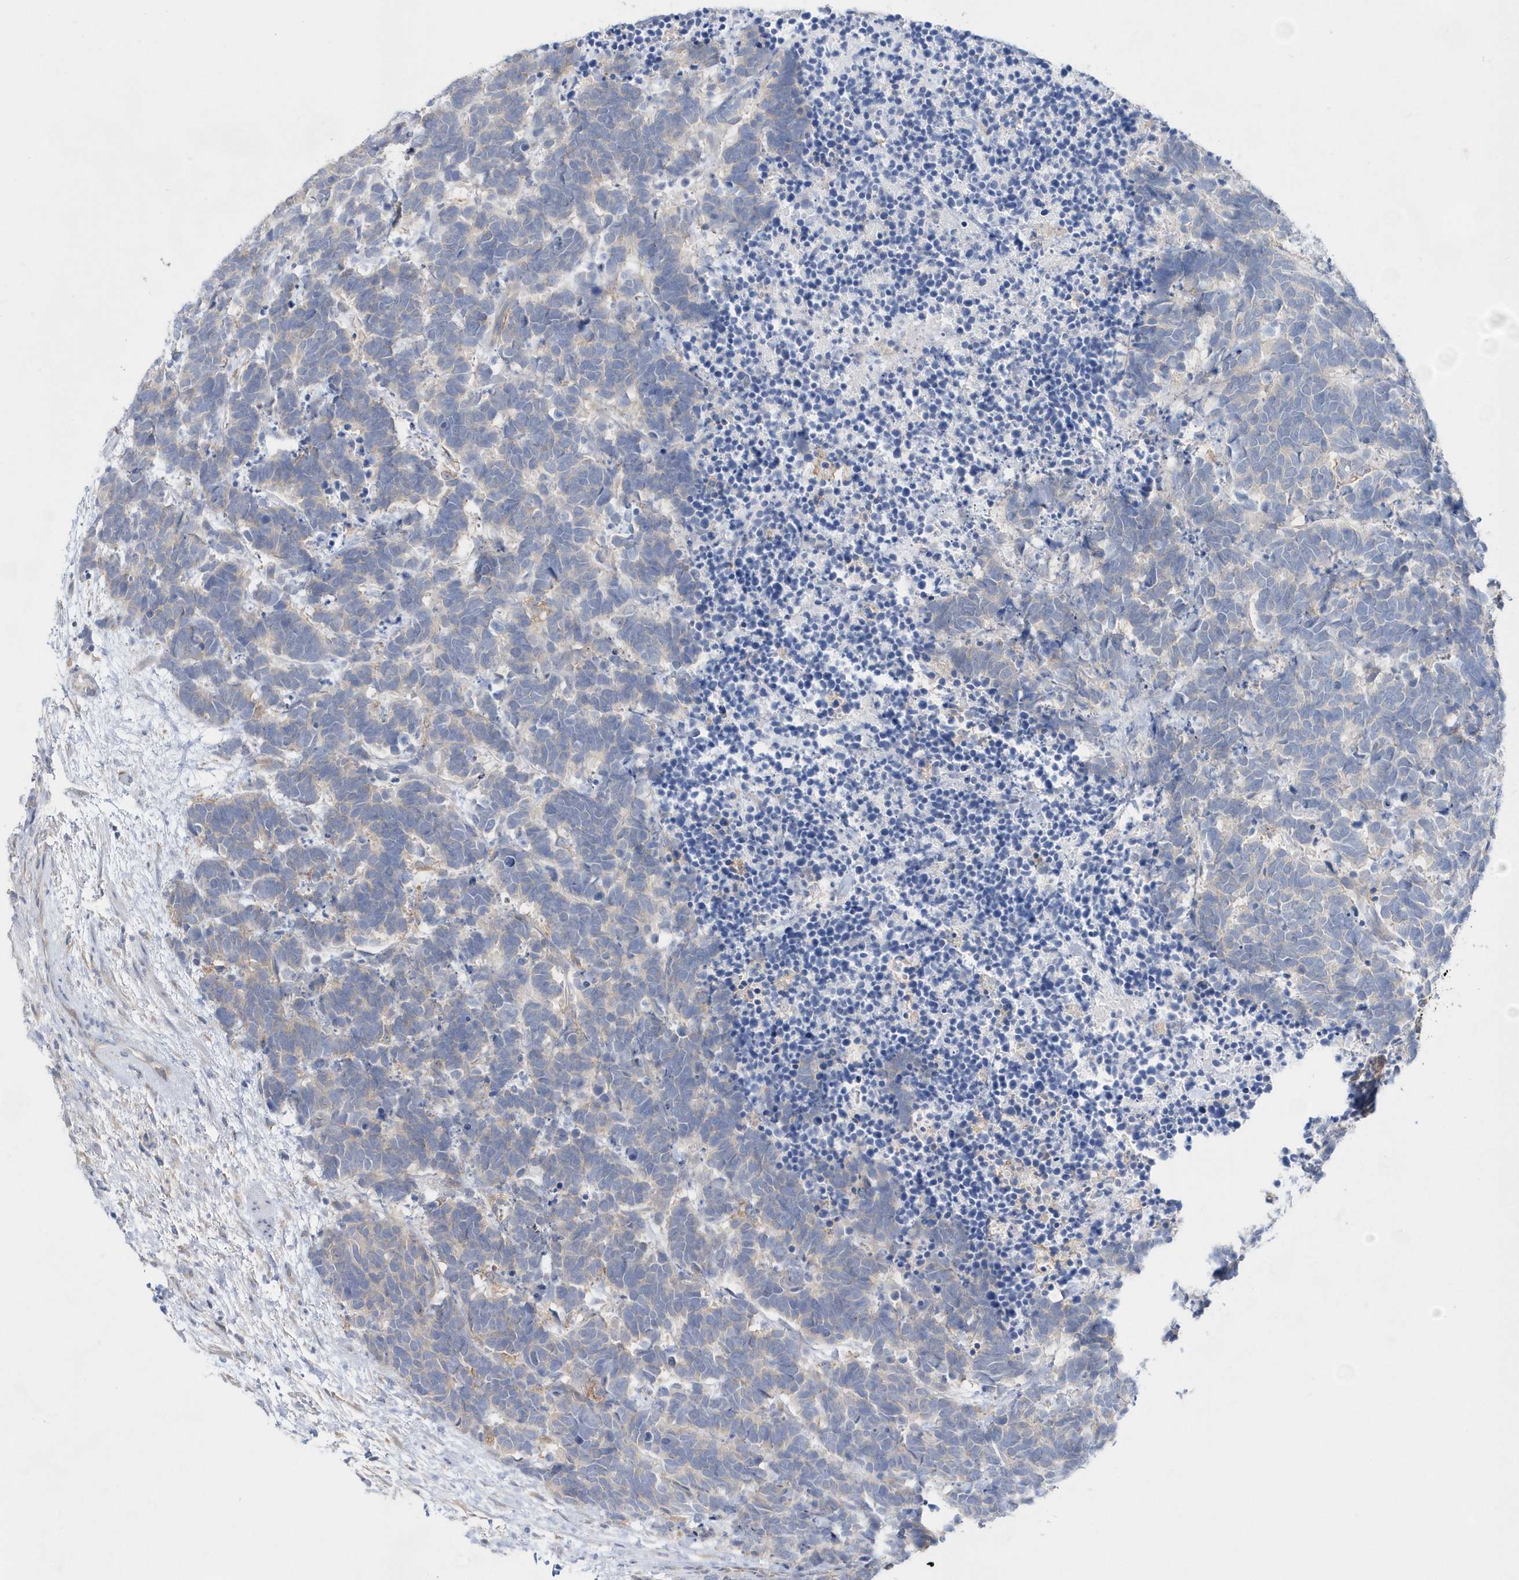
{"staining": {"intensity": "weak", "quantity": "<25%", "location": "cytoplasmic/membranous"}, "tissue": "carcinoid", "cell_type": "Tumor cells", "image_type": "cancer", "snomed": [{"axis": "morphology", "description": "Carcinoma, NOS"}, {"axis": "morphology", "description": "Carcinoid, malignant, NOS"}, {"axis": "topography", "description": "Urinary bladder"}], "caption": "This is an immunohistochemistry micrograph of carcinoid (malignant). There is no expression in tumor cells.", "gene": "BDH2", "patient": {"sex": "male", "age": 57}}